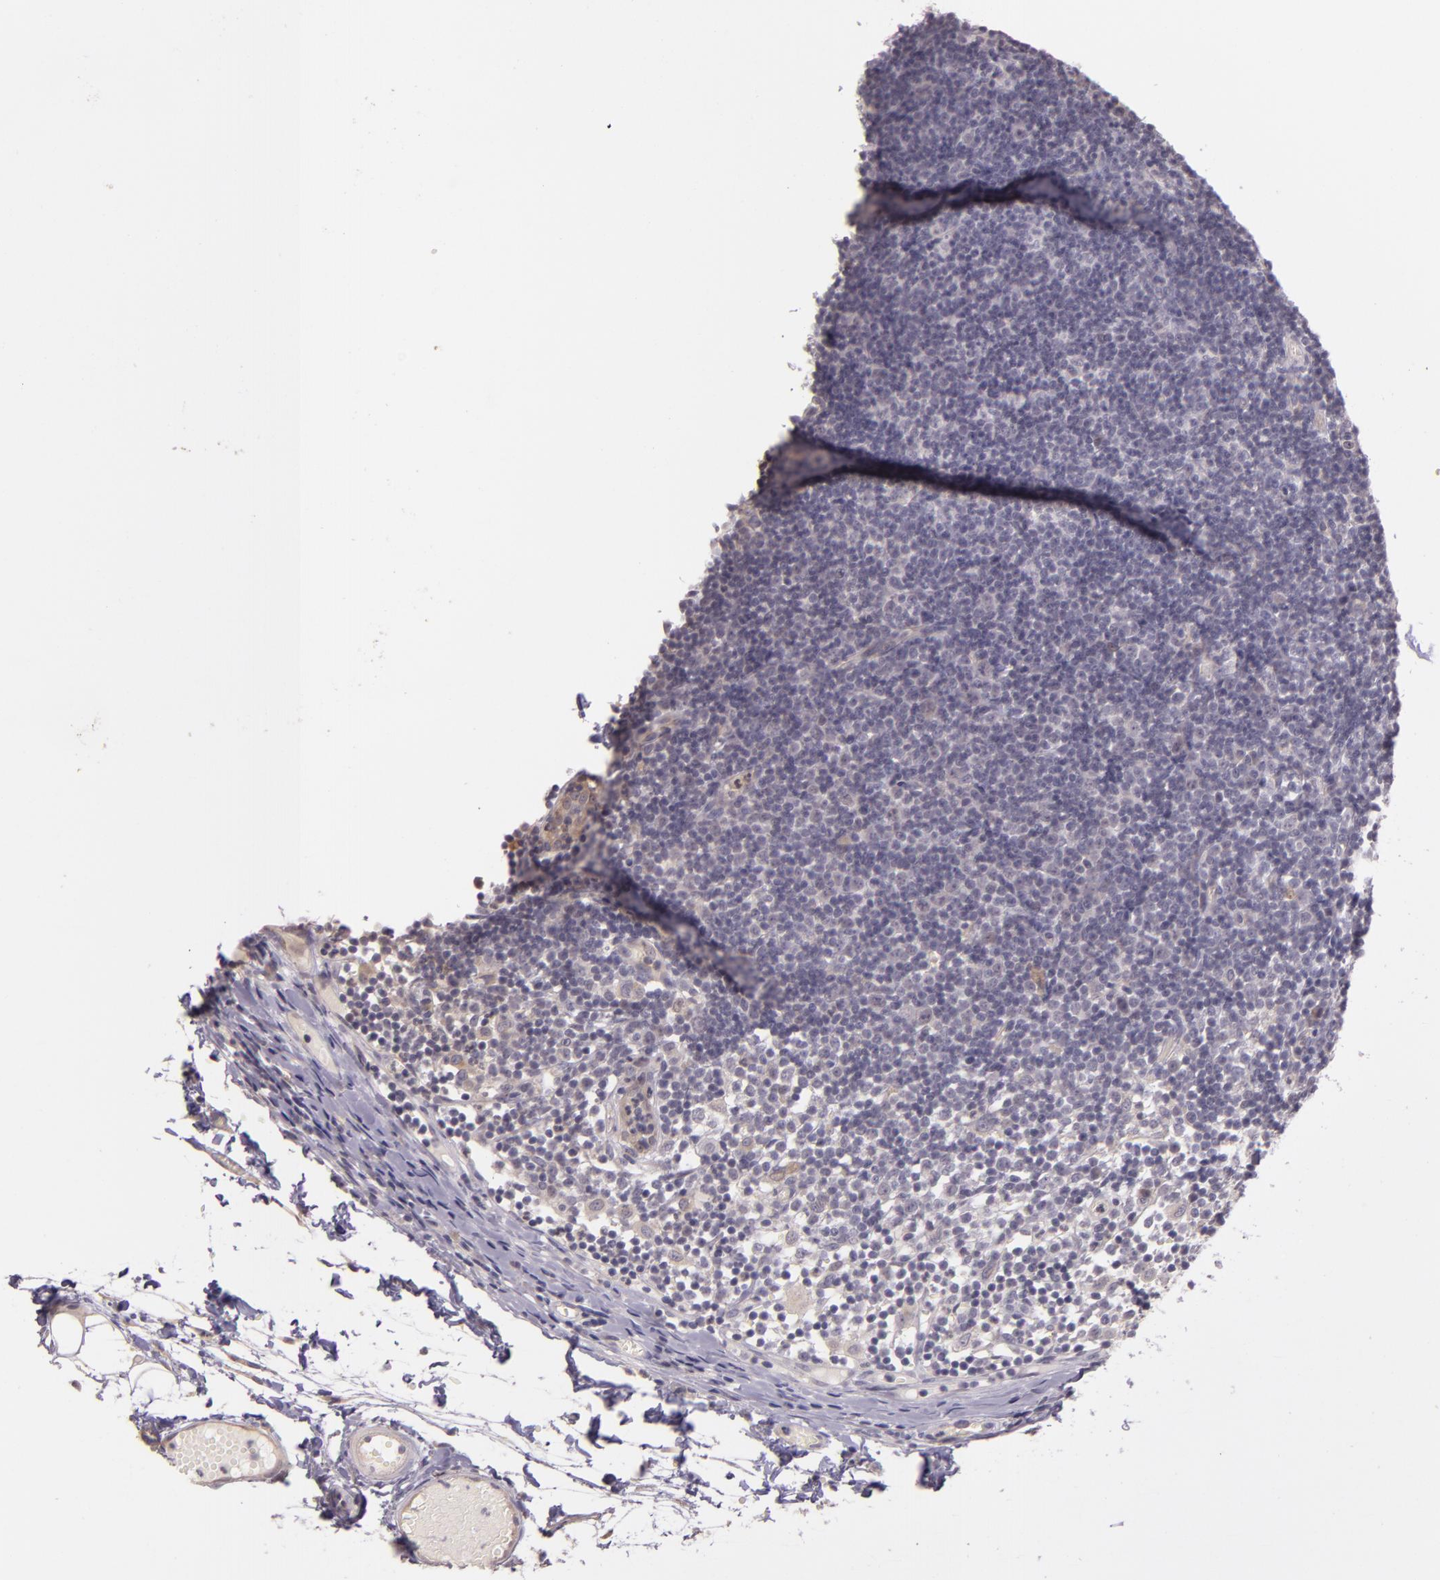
{"staining": {"intensity": "negative", "quantity": "none", "location": "none"}, "tissue": "lymph node", "cell_type": "Germinal center cells", "image_type": "normal", "snomed": [{"axis": "morphology", "description": "Normal tissue, NOS"}, {"axis": "morphology", "description": "Inflammation, NOS"}, {"axis": "topography", "description": "Lymph node"}, {"axis": "topography", "description": "Salivary gland"}], "caption": "IHC of unremarkable lymph node exhibits no staining in germinal center cells. (DAB IHC with hematoxylin counter stain).", "gene": "ARMH4", "patient": {"sex": "male", "age": 3}}